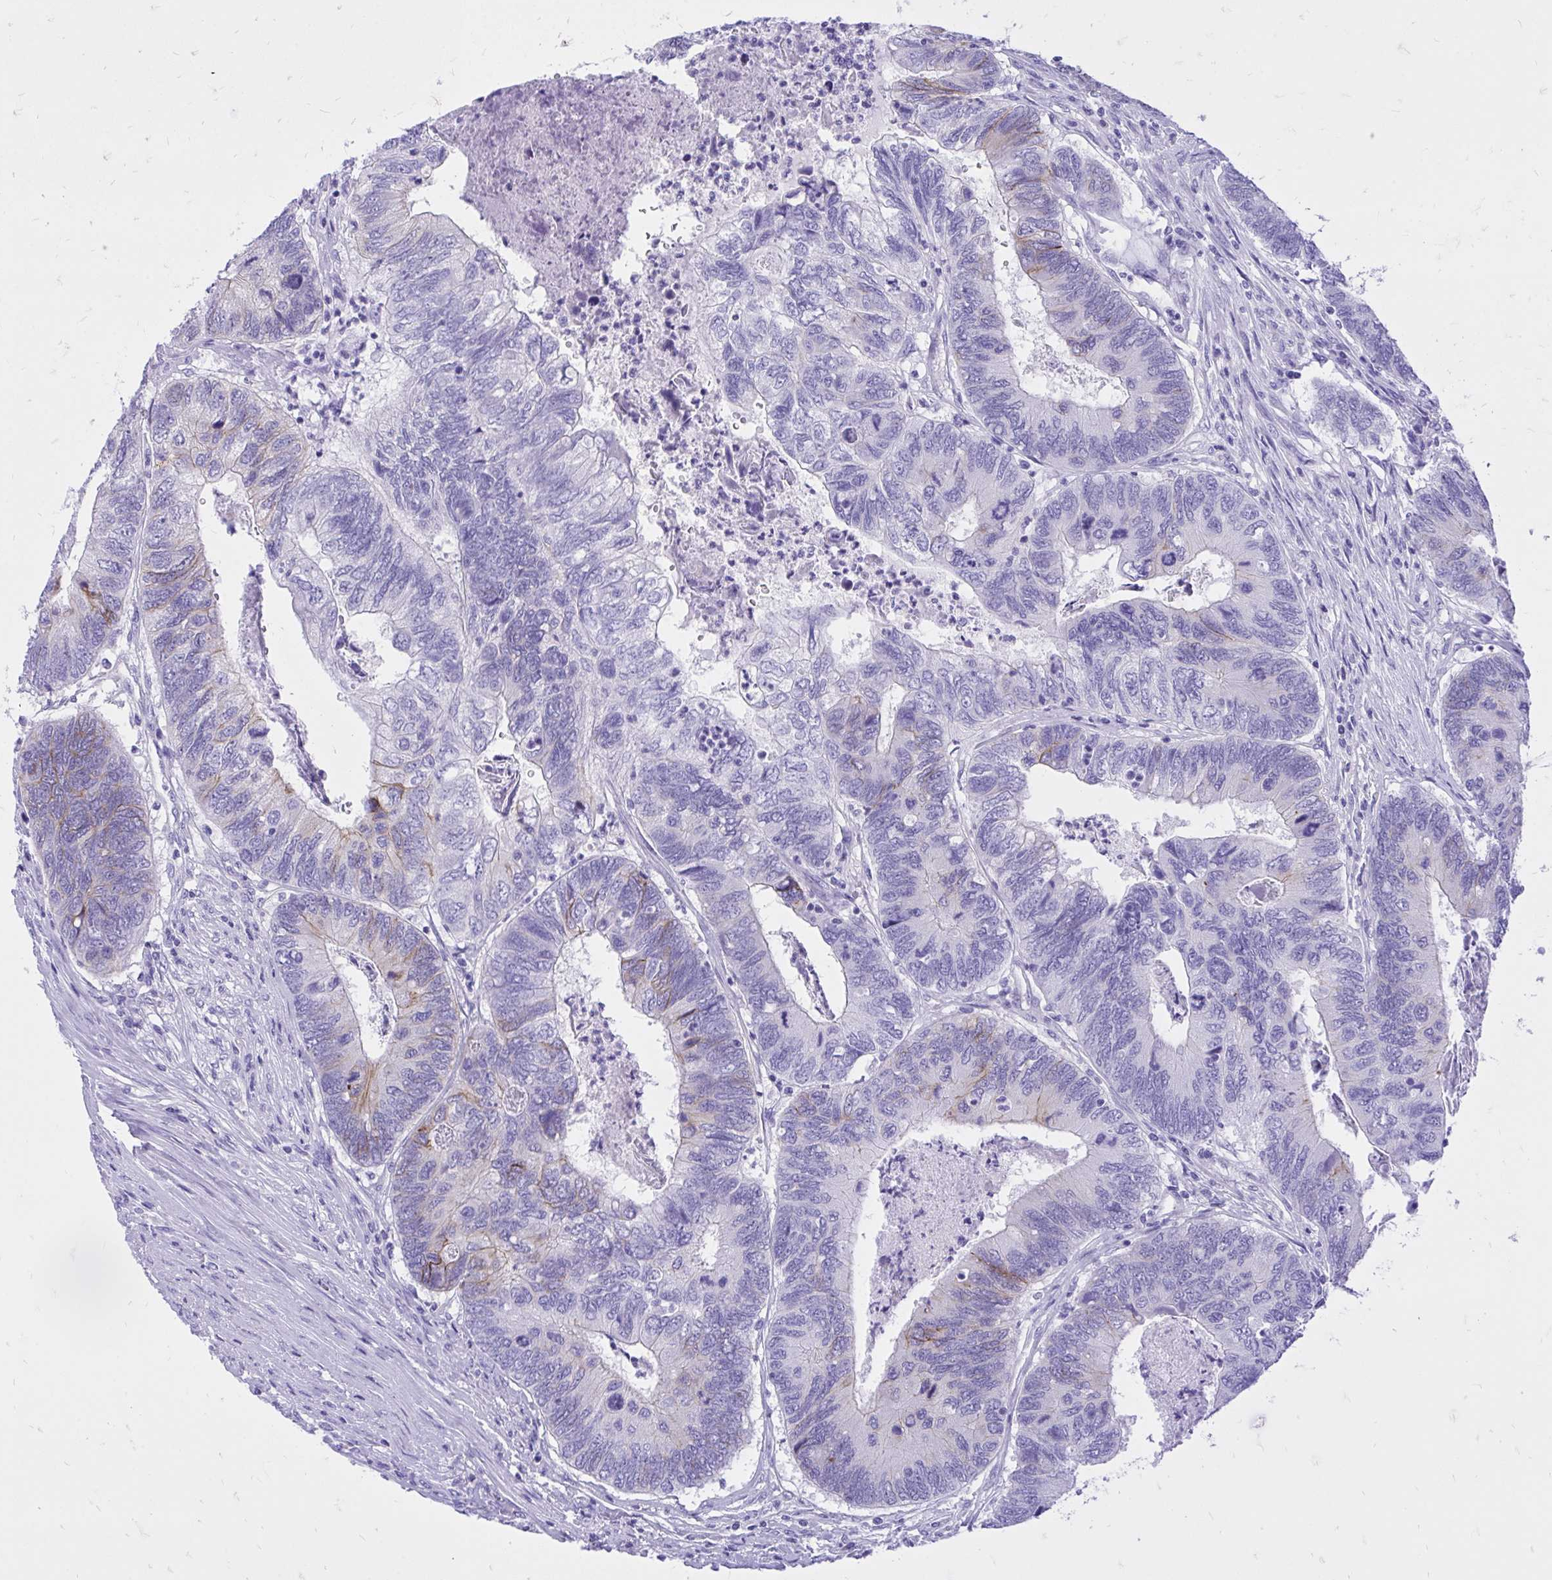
{"staining": {"intensity": "weak", "quantity": "<25%", "location": "cytoplasmic/membranous"}, "tissue": "colorectal cancer", "cell_type": "Tumor cells", "image_type": "cancer", "snomed": [{"axis": "morphology", "description": "Adenocarcinoma, NOS"}, {"axis": "topography", "description": "Colon"}], "caption": "Tumor cells are negative for protein expression in human colorectal cancer (adenocarcinoma).", "gene": "MON1A", "patient": {"sex": "female", "age": 67}}